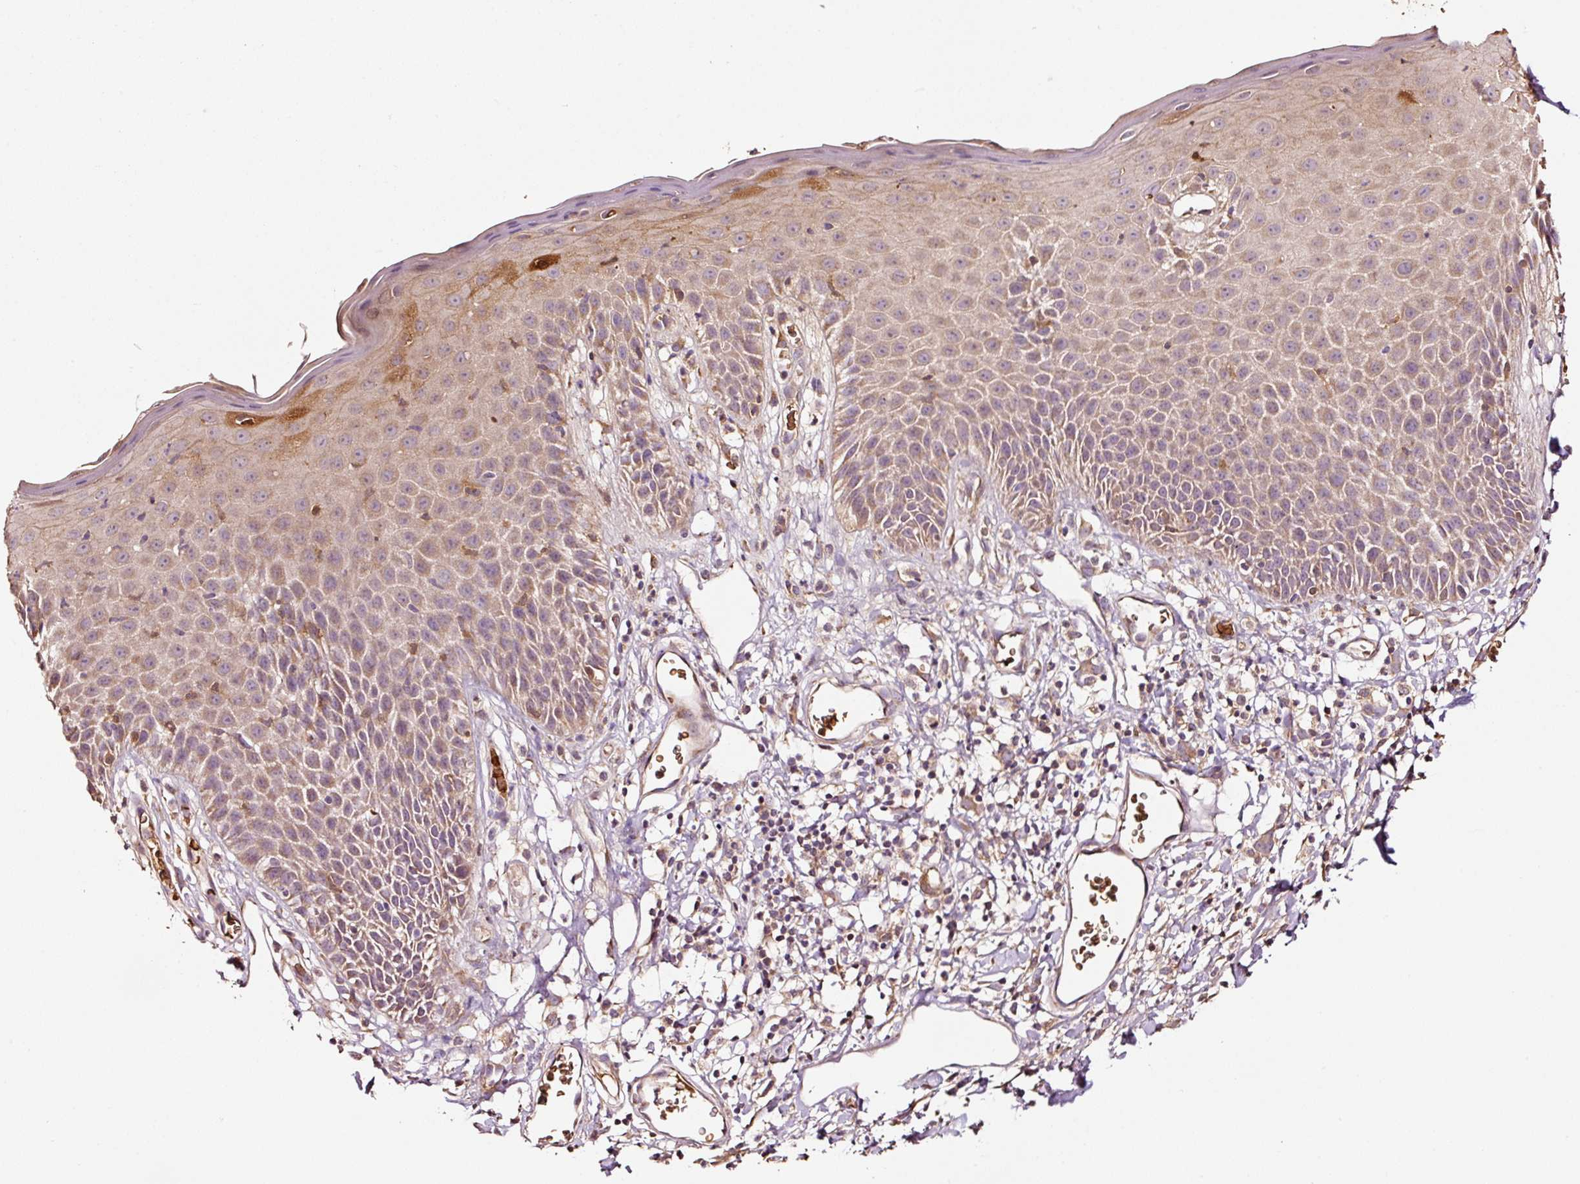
{"staining": {"intensity": "moderate", "quantity": ">75%", "location": "cytoplasmic/membranous"}, "tissue": "adipose tissue", "cell_type": "Adipocytes", "image_type": "normal", "snomed": [{"axis": "morphology", "description": "Normal tissue, NOS"}, {"axis": "topography", "description": "Vulva"}, {"axis": "topography", "description": "Peripheral nerve tissue"}], "caption": "Brown immunohistochemical staining in unremarkable adipose tissue displays moderate cytoplasmic/membranous staining in approximately >75% of adipocytes. The staining is performed using DAB (3,3'-diaminobenzidine) brown chromogen to label protein expression. The nuclei are counter-stained blue using hematoxylin.", "gene": "PGLYRP2", "patient": {"sex": "female", "age": 68}}